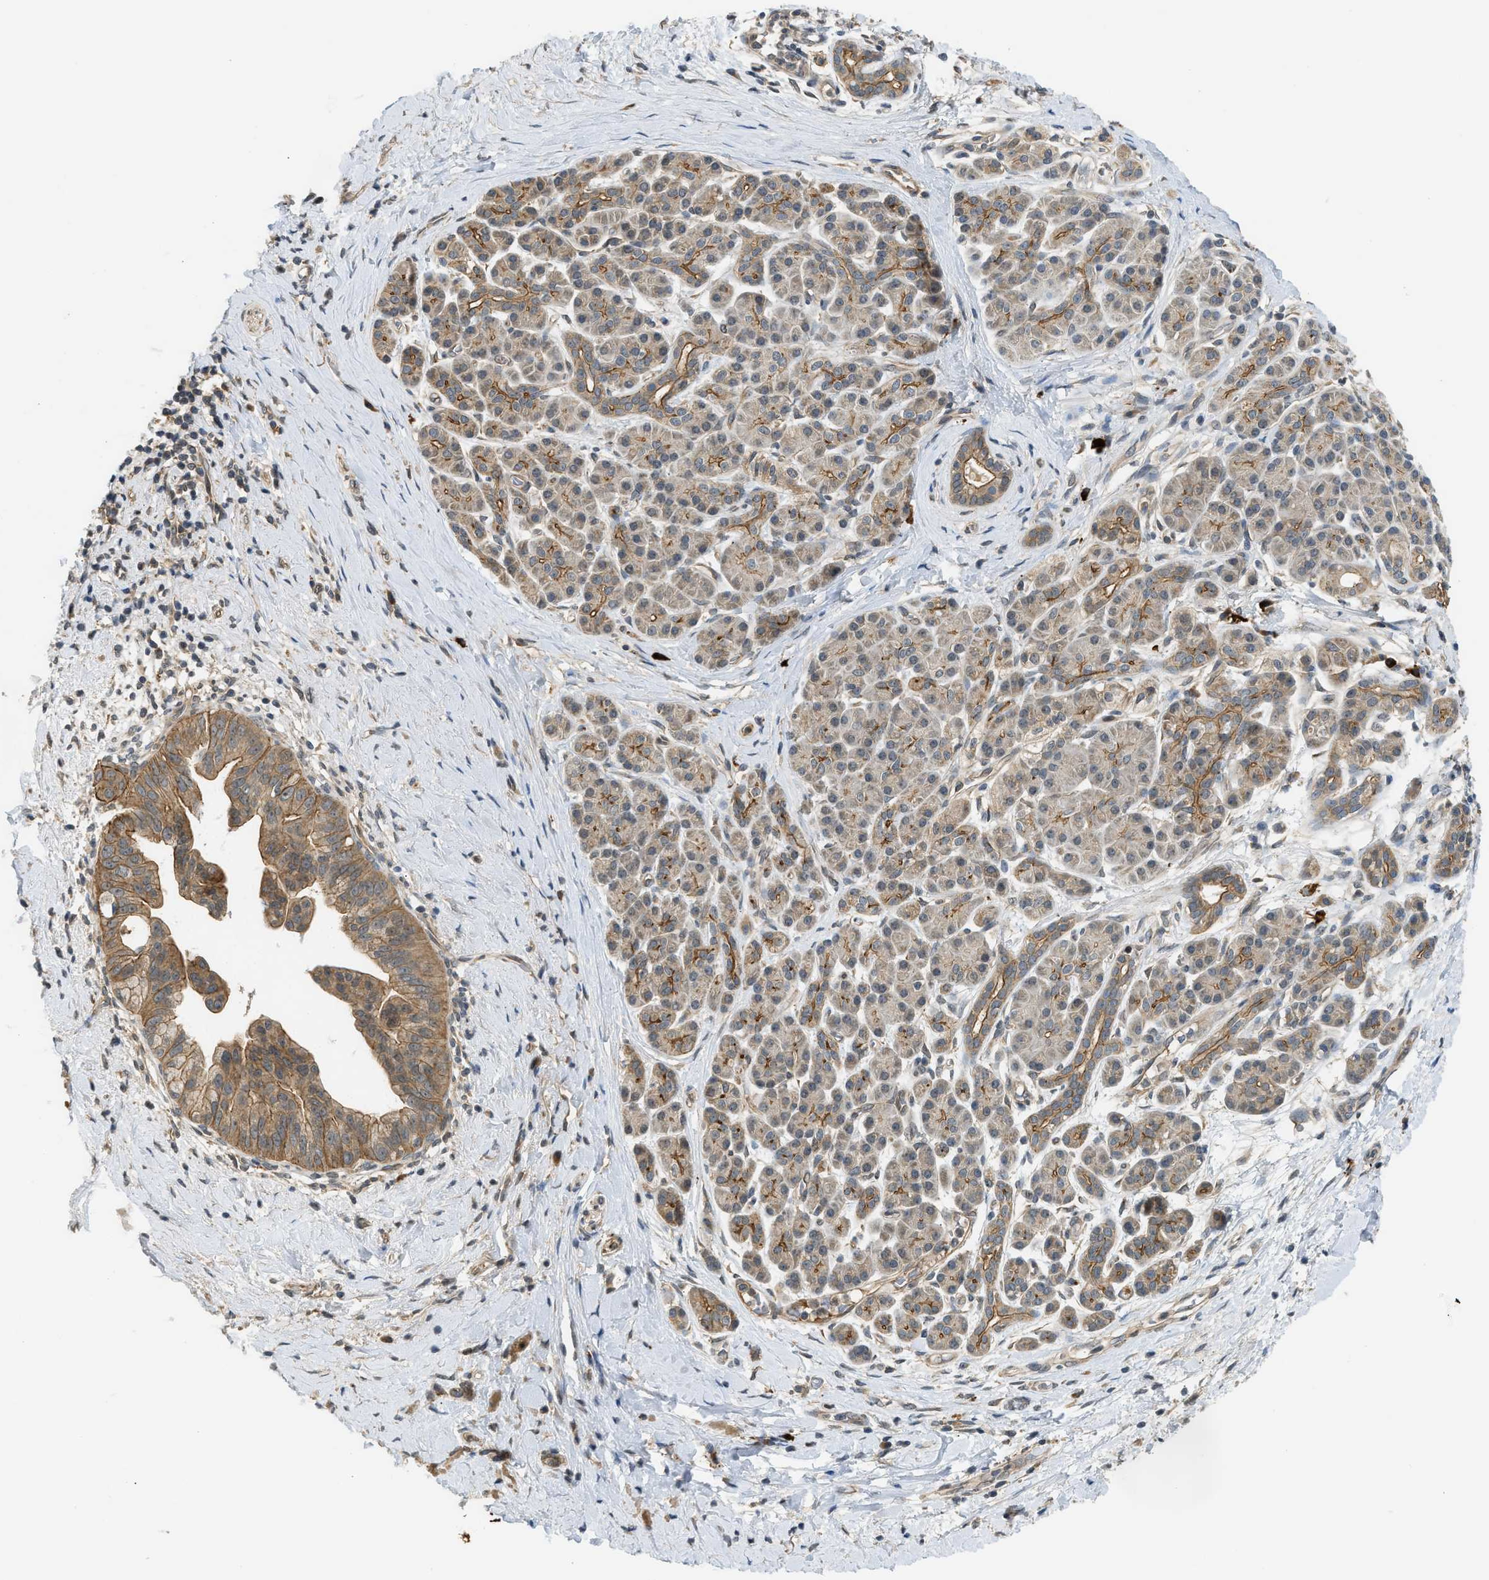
{"staining": {"intensity": "moderate", "quantity": ">75%", "location": "cytoplasmic/membranous"}, "tissue": "pancreatic cancer", "cell_type": "Tumor cells", "image_type": "cancer", "snomed": [{"axis": "morphology", "description": "Adenocarcinoma, NOS"}, {"axis": "topography", "description": "Pancreas"}], "caption": "High-magnification brightfield microscopy of pancreatic cancer stained with DAB (brown) and counterstained with hematoxylin (blue). tumor cells exhibit moderate cytoplasmic/membranous positivity is identified in about>75% of cells. Nuclei are stained in blue.", "gene": "ADCY8", "patient": {"sex": "male", "age": 55}}